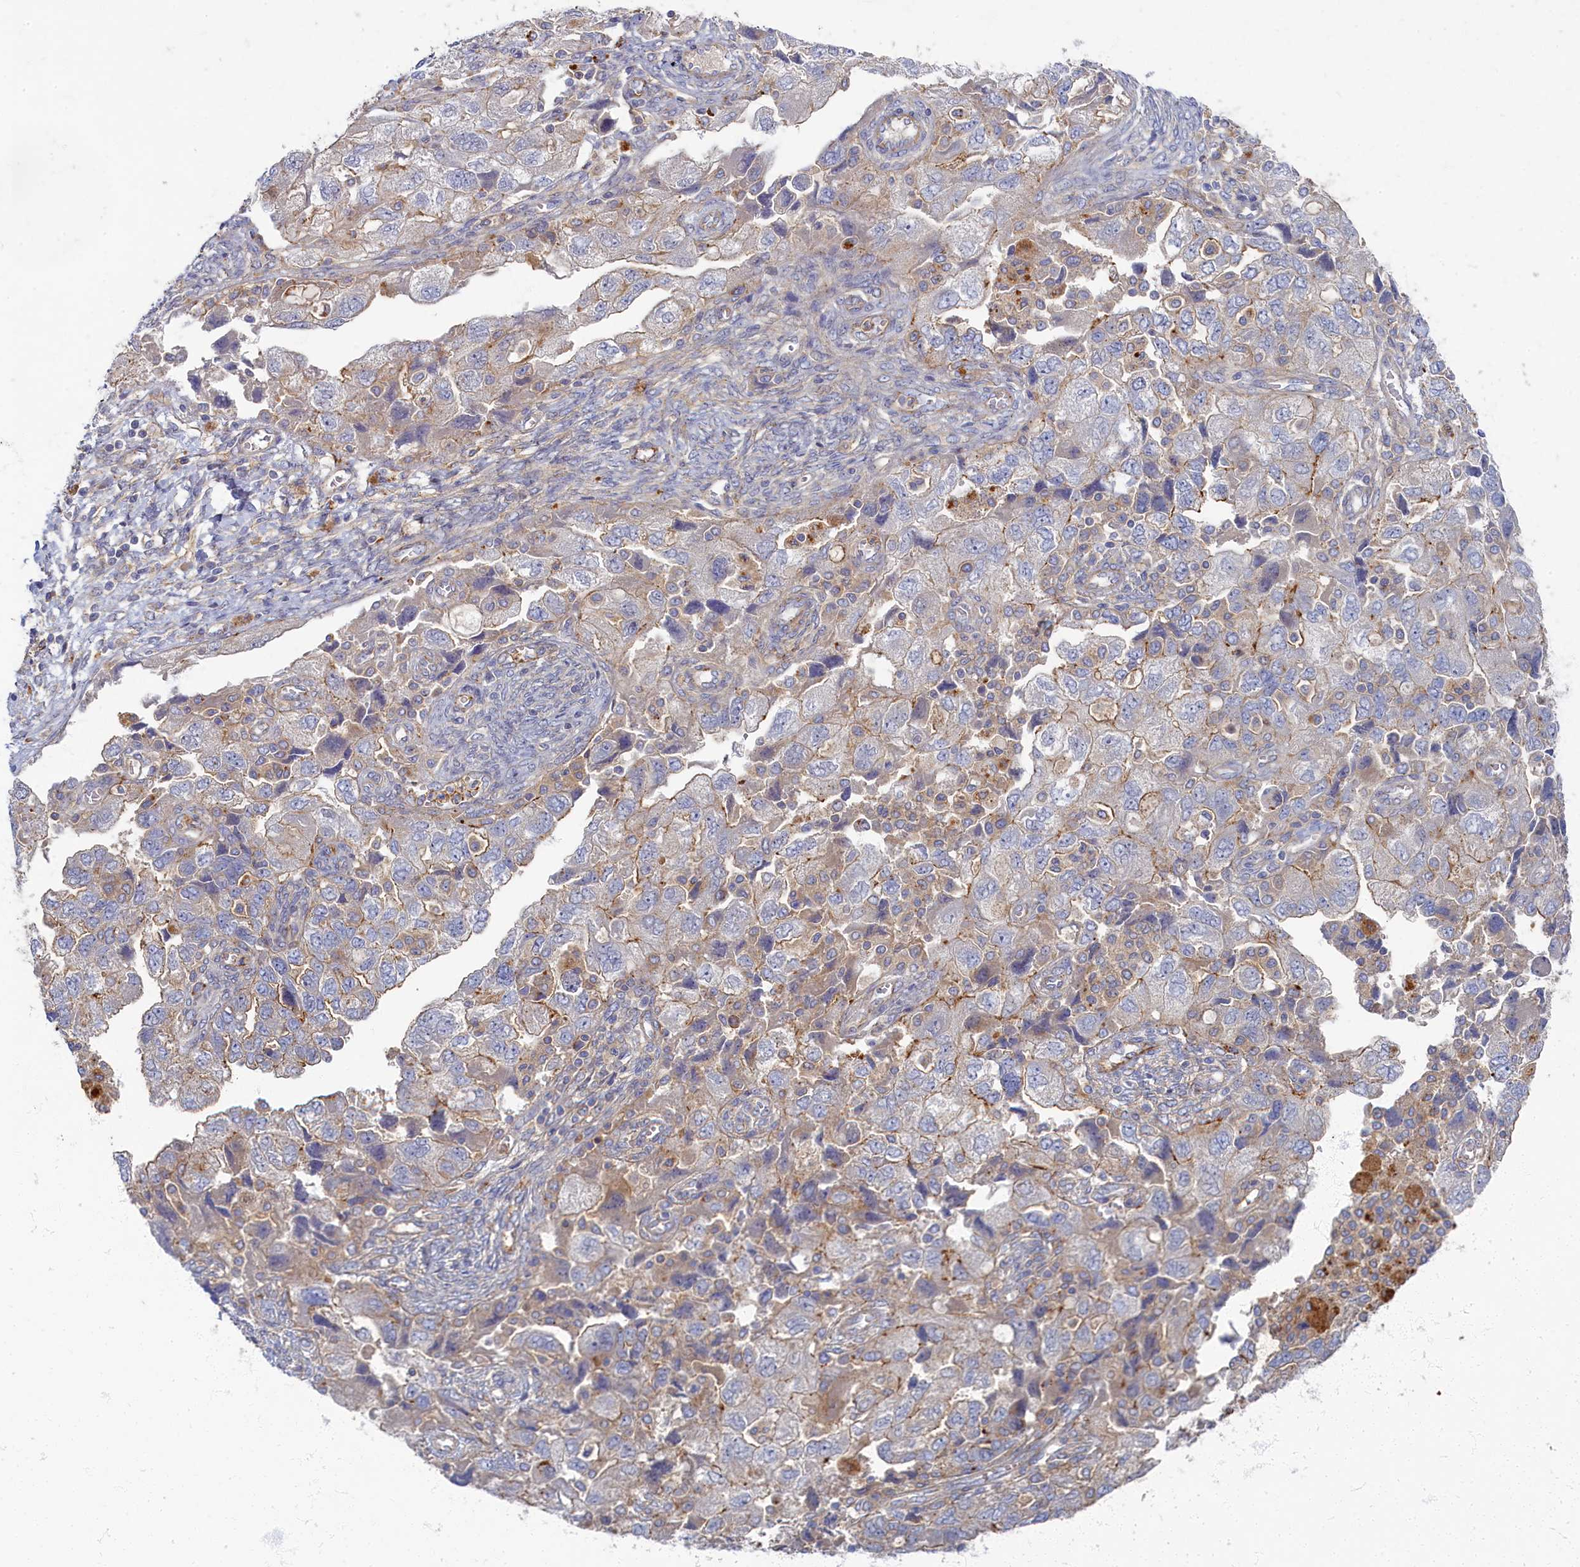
{"staining": {"intensity": "moderate", "quantity": "<25%", "location": "cytoplasmic/membranous"}, "tissue": "ovarian cancer", "cell_type": "Tumor cells", "image_type": "cancer", "snomed": [{"axis": "morphology", "description": "Carcinoma, NOS"}, {"axis": "morphology", "description": "Cystadenocarcinoma, serous, NOS"}, {"axis": "topography", "description": "Ovary"}], "caption": "Ovarian cancer (serous cystadenocarcinoma) tissue shows moderate cytoplasmic/membranous expression in approximately <25% of tumor cells, visualized by immunohistochemistry. (Brightfield microscopy of DAB IHC at high magnification).", "gene": "PSMG2", "patient": {"sex": "female", "age": 69}}